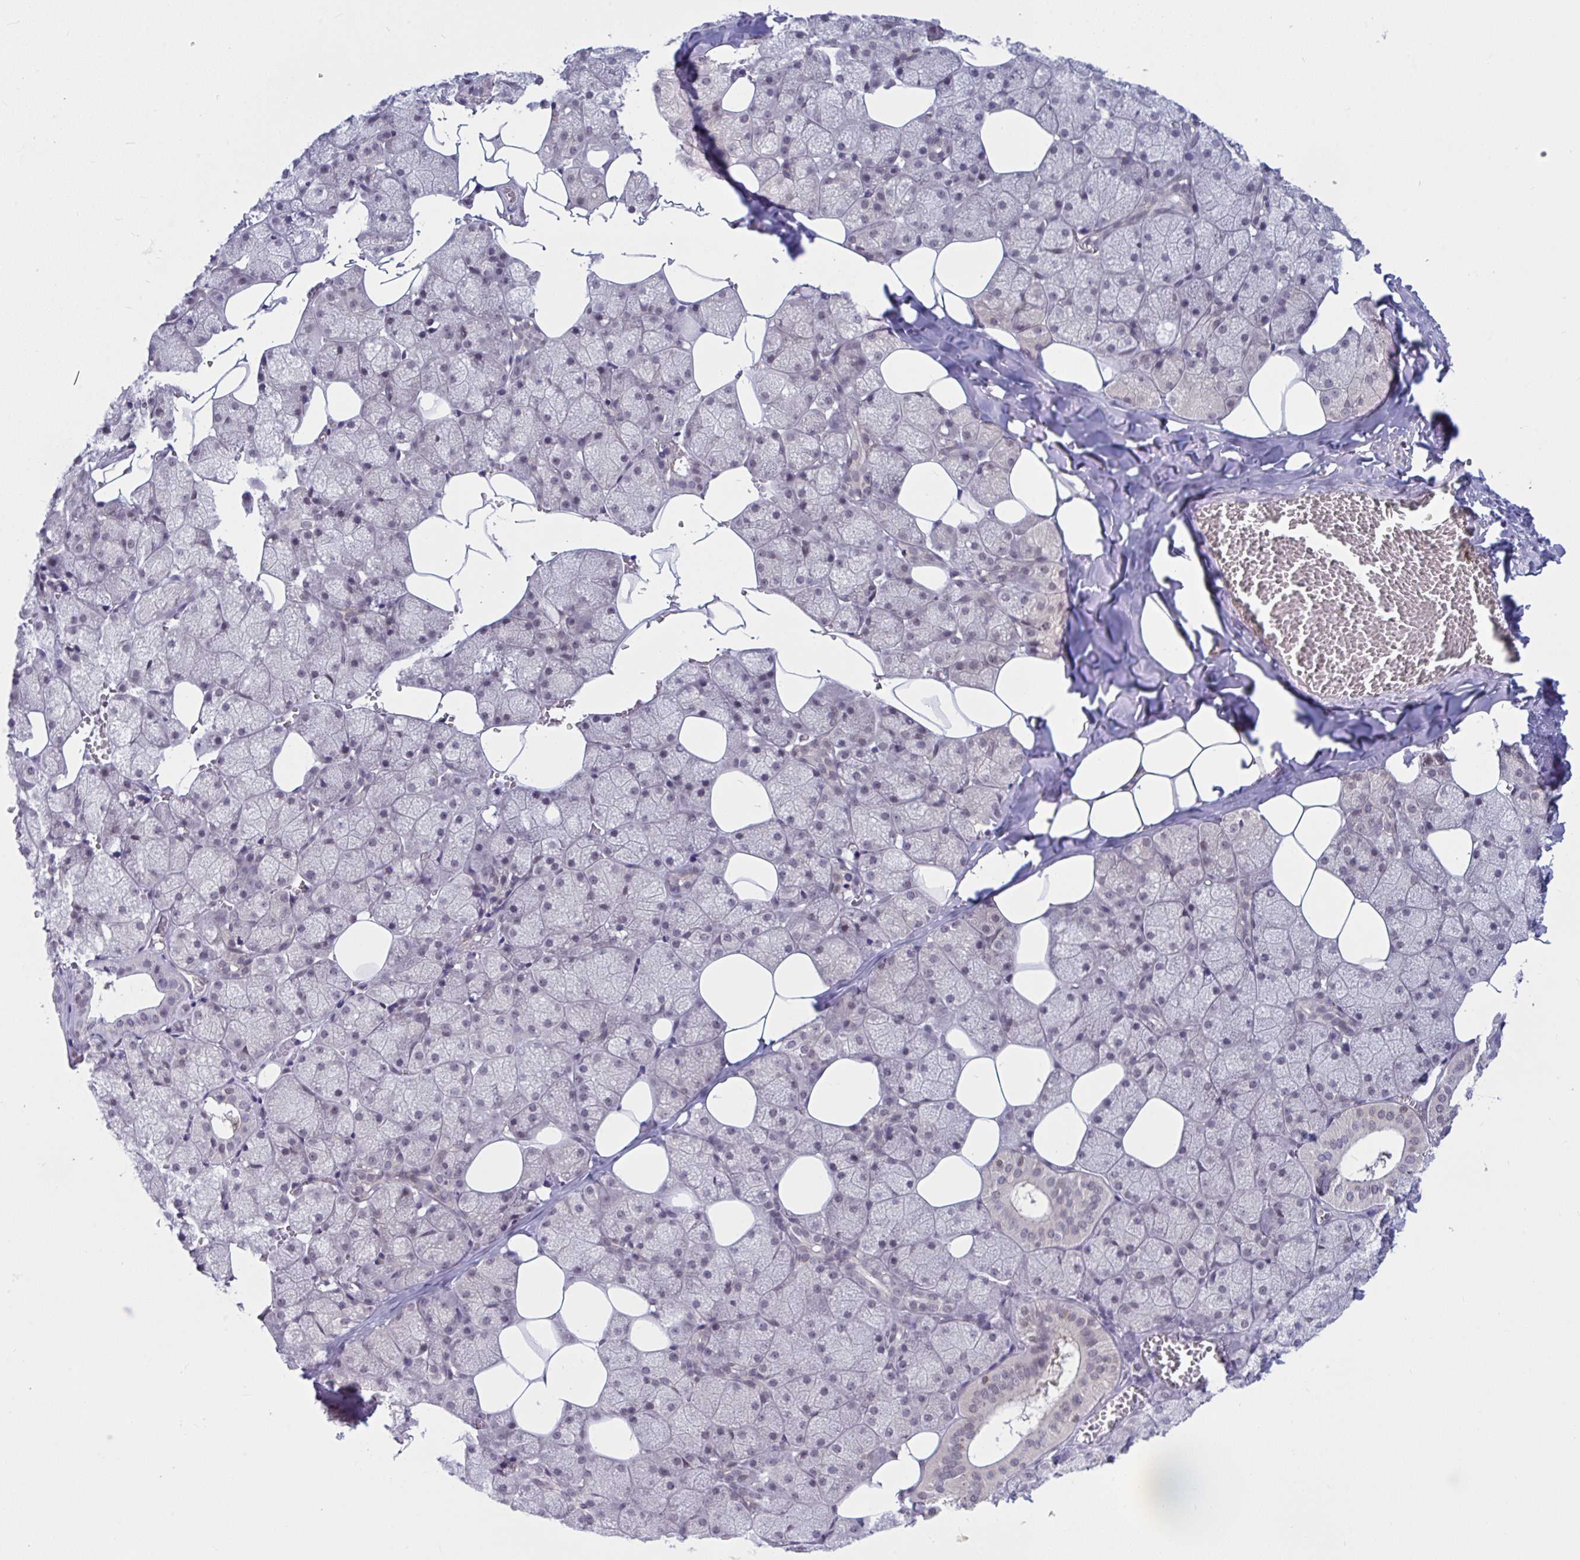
{"staining": {"intensity": "weak", "quantity": "<25%", "location": "nuclear"}, "tissue": "salivary gland", "cell_type": "Glandular cells", "image_type": "normal", "snomed": [{"axis": "morphology", "description": "Normal tissue, NOS"}, {"axis": "topography", "description": "Salivary gland"}, {"axis": "topography", "description": "Peripheral nerve tissue"}], "caption": "Micrograph shows no significant protein staining in glandular cells of normal salivary gland.", "gene": "TSN", "patient": {"sex": "male", "age": 38}}